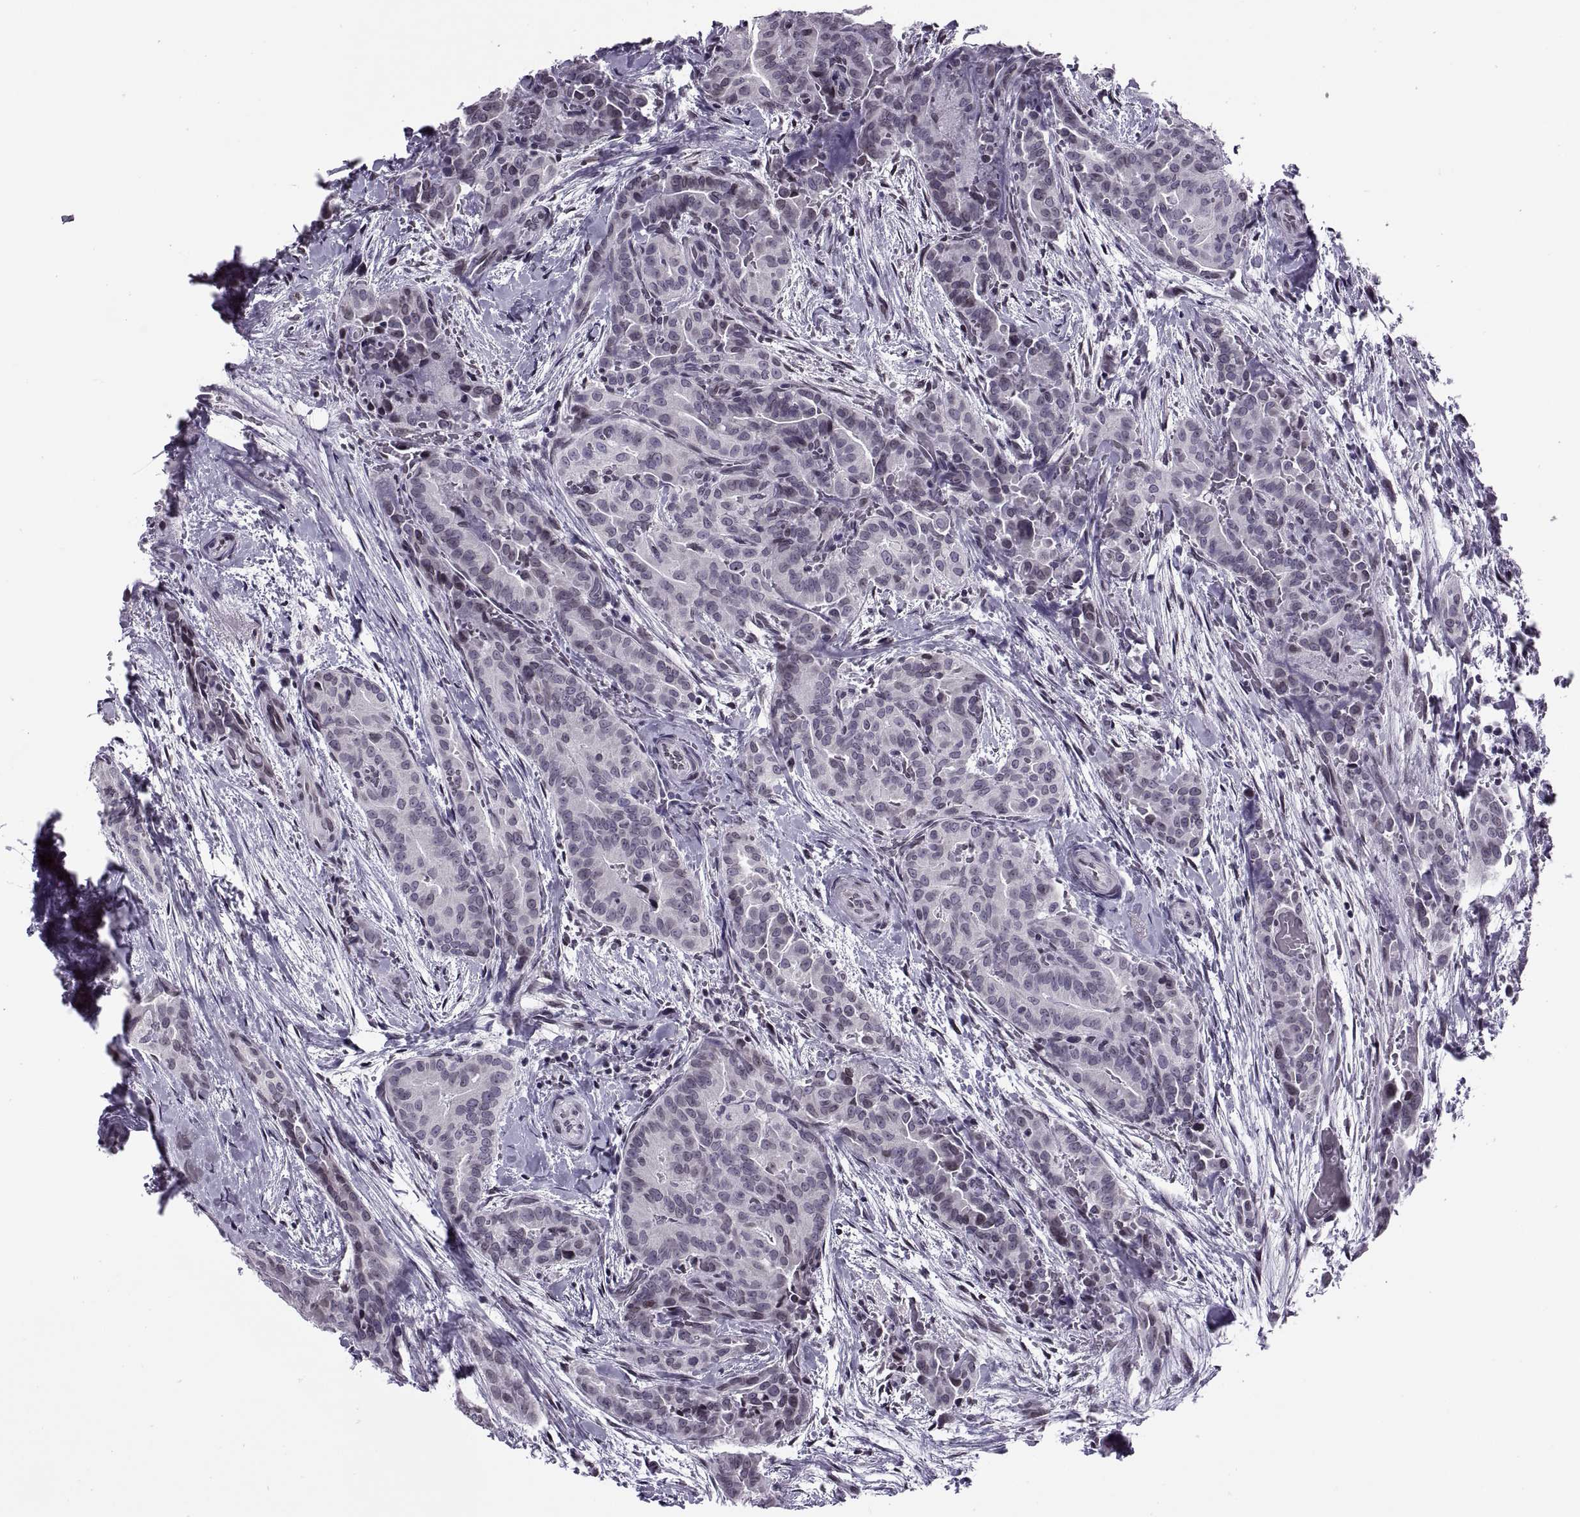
{"staining": {"intensity": "negative", "quantity": "none", "location": "none"}, "tissue": "thyroid cancer", "cell_type": "Tumor cells", "image_type": "cancer", "snomed": [{"axis": "morphology", "description": "Papillary adenocarcinoma, NOS"}, {"axis": "topography", "description": "Thyroid gland"}], "caption": "This is an immunohistochemistry histopathology image of thyroid papillary adenocarcinoma. There is no staining in tumor cells.", "gene": "H1-8", "patient": {"sex": "male", "age": 61}}